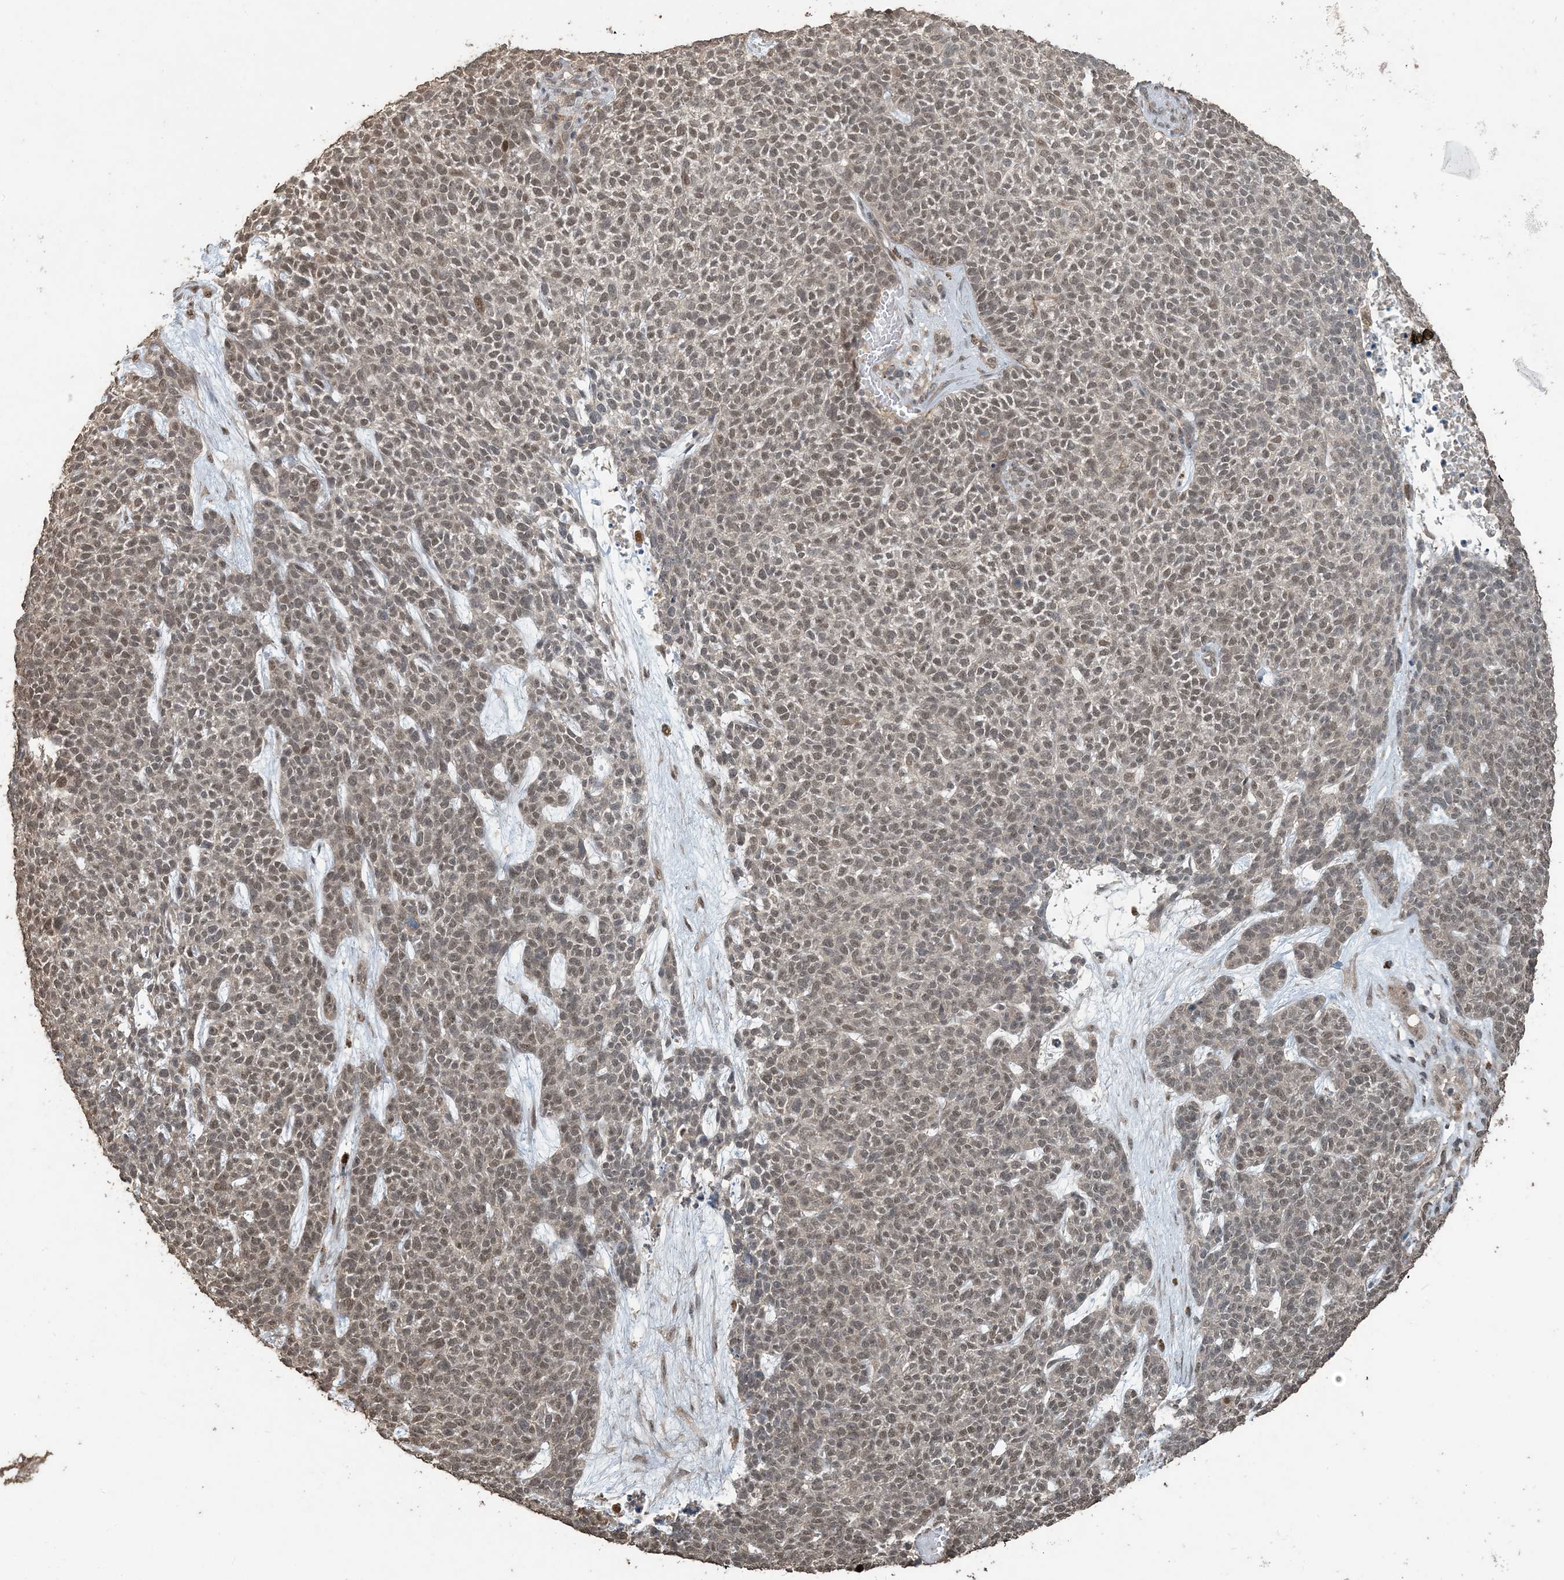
{"staining": {"intensity": "moderate", "quantity": ">75%", "location": "nuclear"}, "tissue": "skin cancer", "cell_type": "Tumor cells", "image_type": "cancer", "snomed": [{"axis": "morphology", "description": "Basal cell carcinoma"}, {"axis": "topography", "description": "Skin"}], "caption": "An image showing moderate nuclear positivity in about >75% of tumor cells in skin basal cell carcinoma, as visualized by brown immunohistochemical staining.", "gene": "ZC3H12A", "patient": {"sex": "female", "age": 84}}